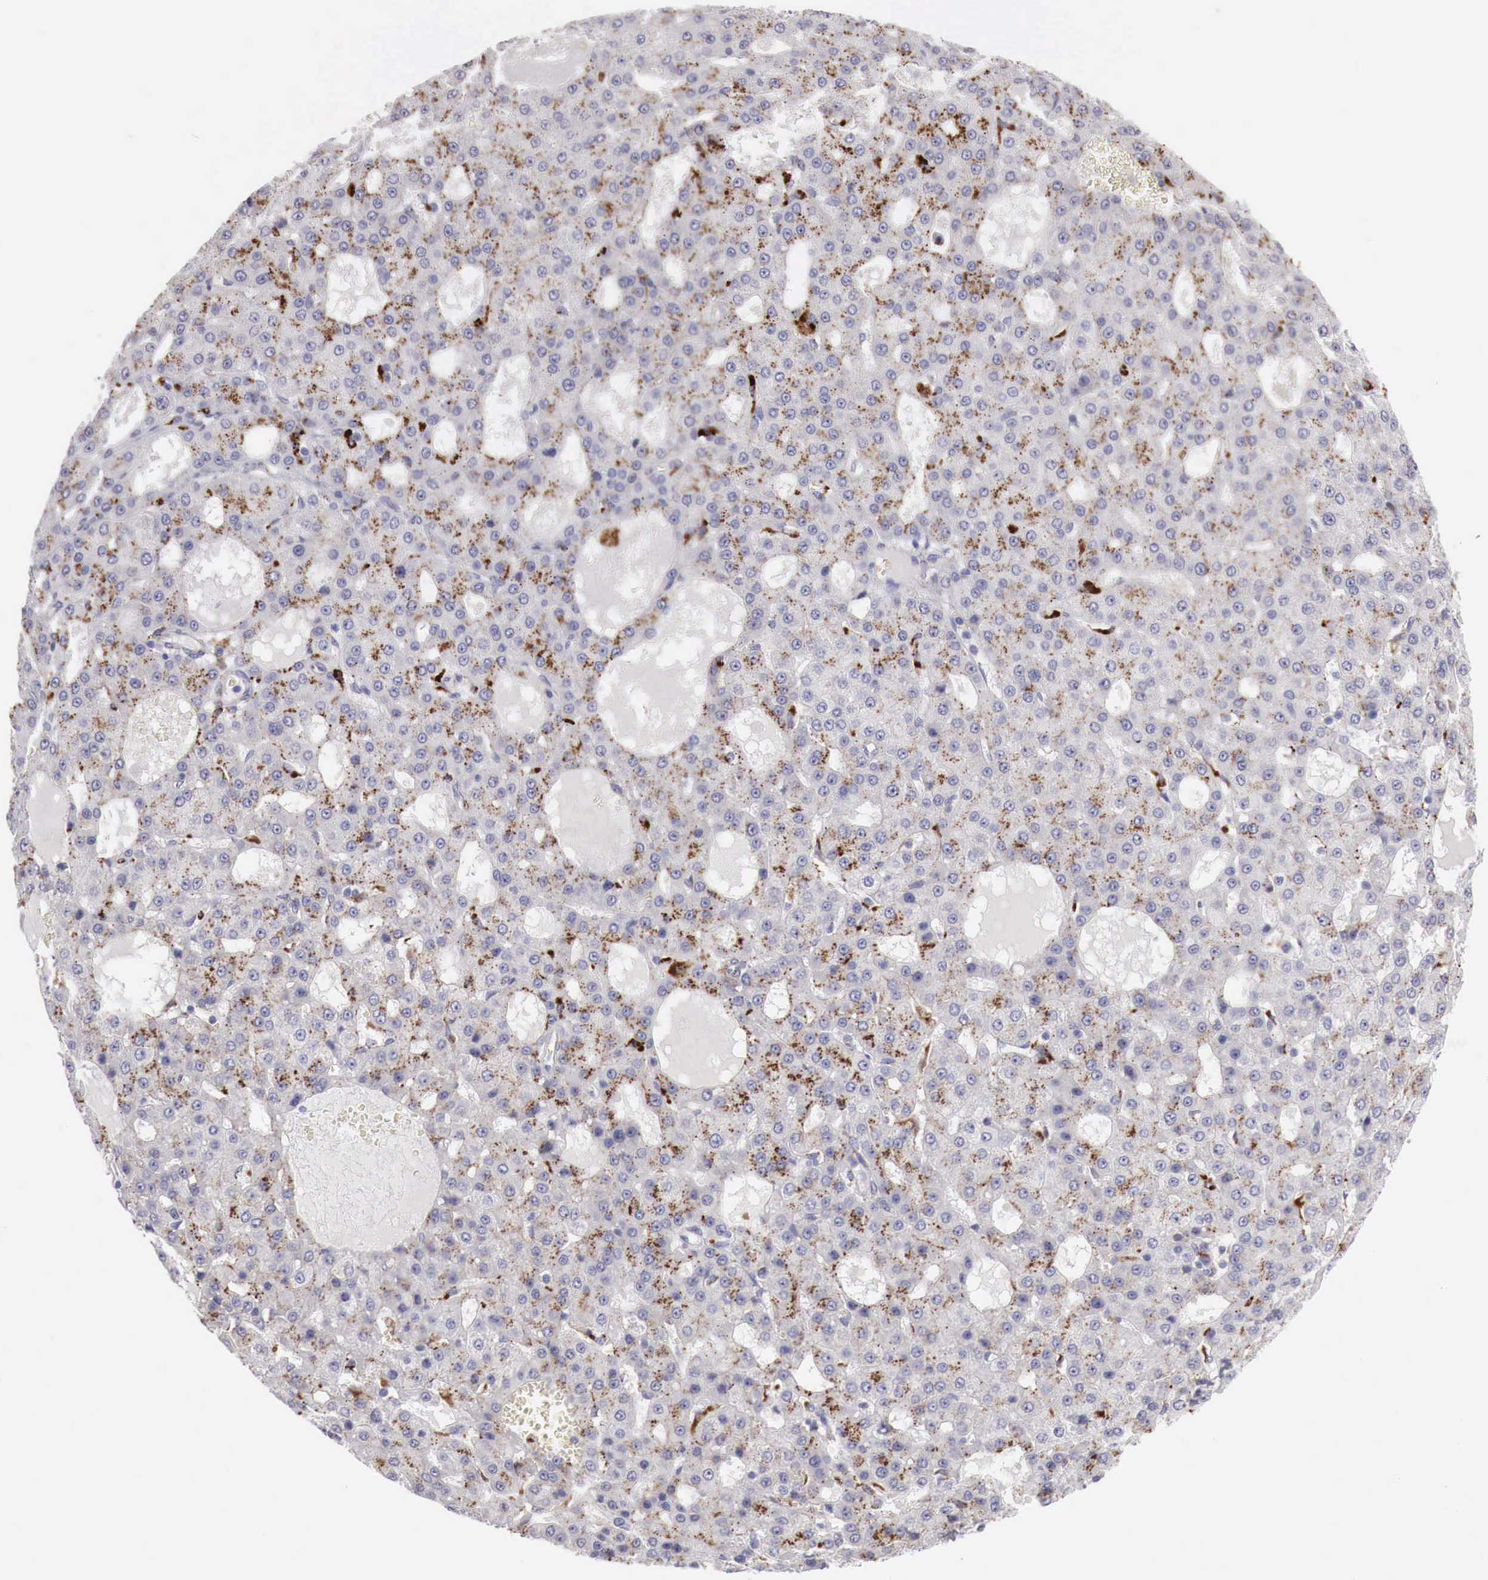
{"staining": {"intensity": "moderate", "quantity": "25%-75%", "location": "cytoplasmic/membranous"}, "tissue": "liver cancer", "cell_type": "Tumor cells", "image_type": "cancer", "snomed": [{"axis": "morphology", "description": "Carcinoma, Hepatocellular, NOS"}, {"axis": "topography", "description": "Liver"}], "caption": "High-magnification brightfield microscopy of liver cancer (hepatocellular carcinoma) stained with DAB (3,3'-diaminobenzidine) (brown) and counterstained with hematoxylin (blue). tumor cells exhibit moderate cytoplasmic/membranous expression is identified in about25%-75% of cells.", "gene": "GLA", "patient": {"sex": "male", "age": 47}}